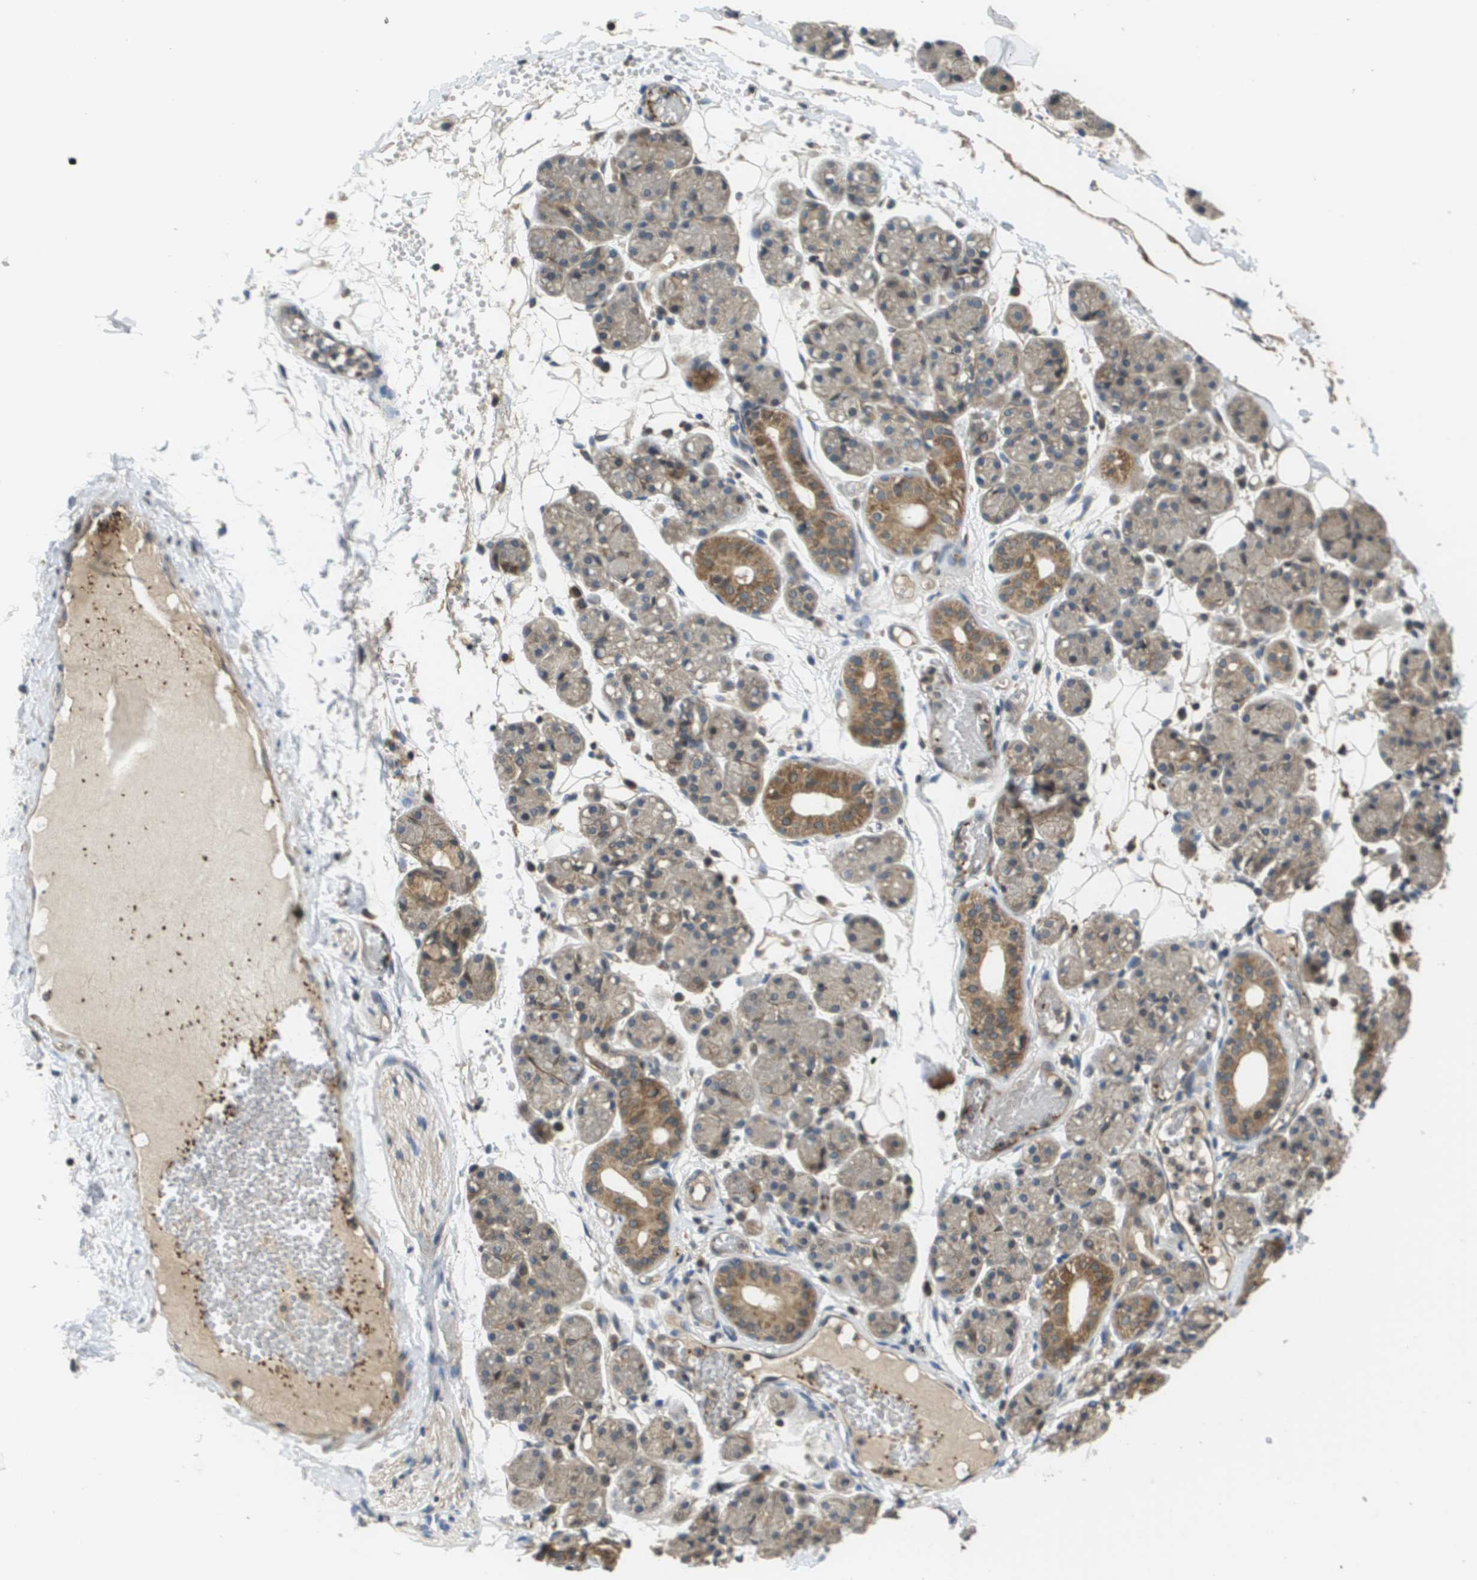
{"staining": {"intensity": "moderate", "quantity": "25%-75%", "location": "cytoplasmic/membranous"}, "tissue": "salivary gland", "cell_type": "Glandular cells", "image_type": "normal", "snomed": [{"axis": "morphology", "description": "Normal tissue, NOS"}, {"axis": "topography", "description": "Salivary gland"}], "caption": "IHC photomicrograph of benign salivary gland stained for a protein (brown), which demonstrates medium levels of moderate cytoplasmic/membranous positivity in about 25%-75% of glandular cells.", "gene": "RBM38", "patient": {"sex": "male", "age": 63}}